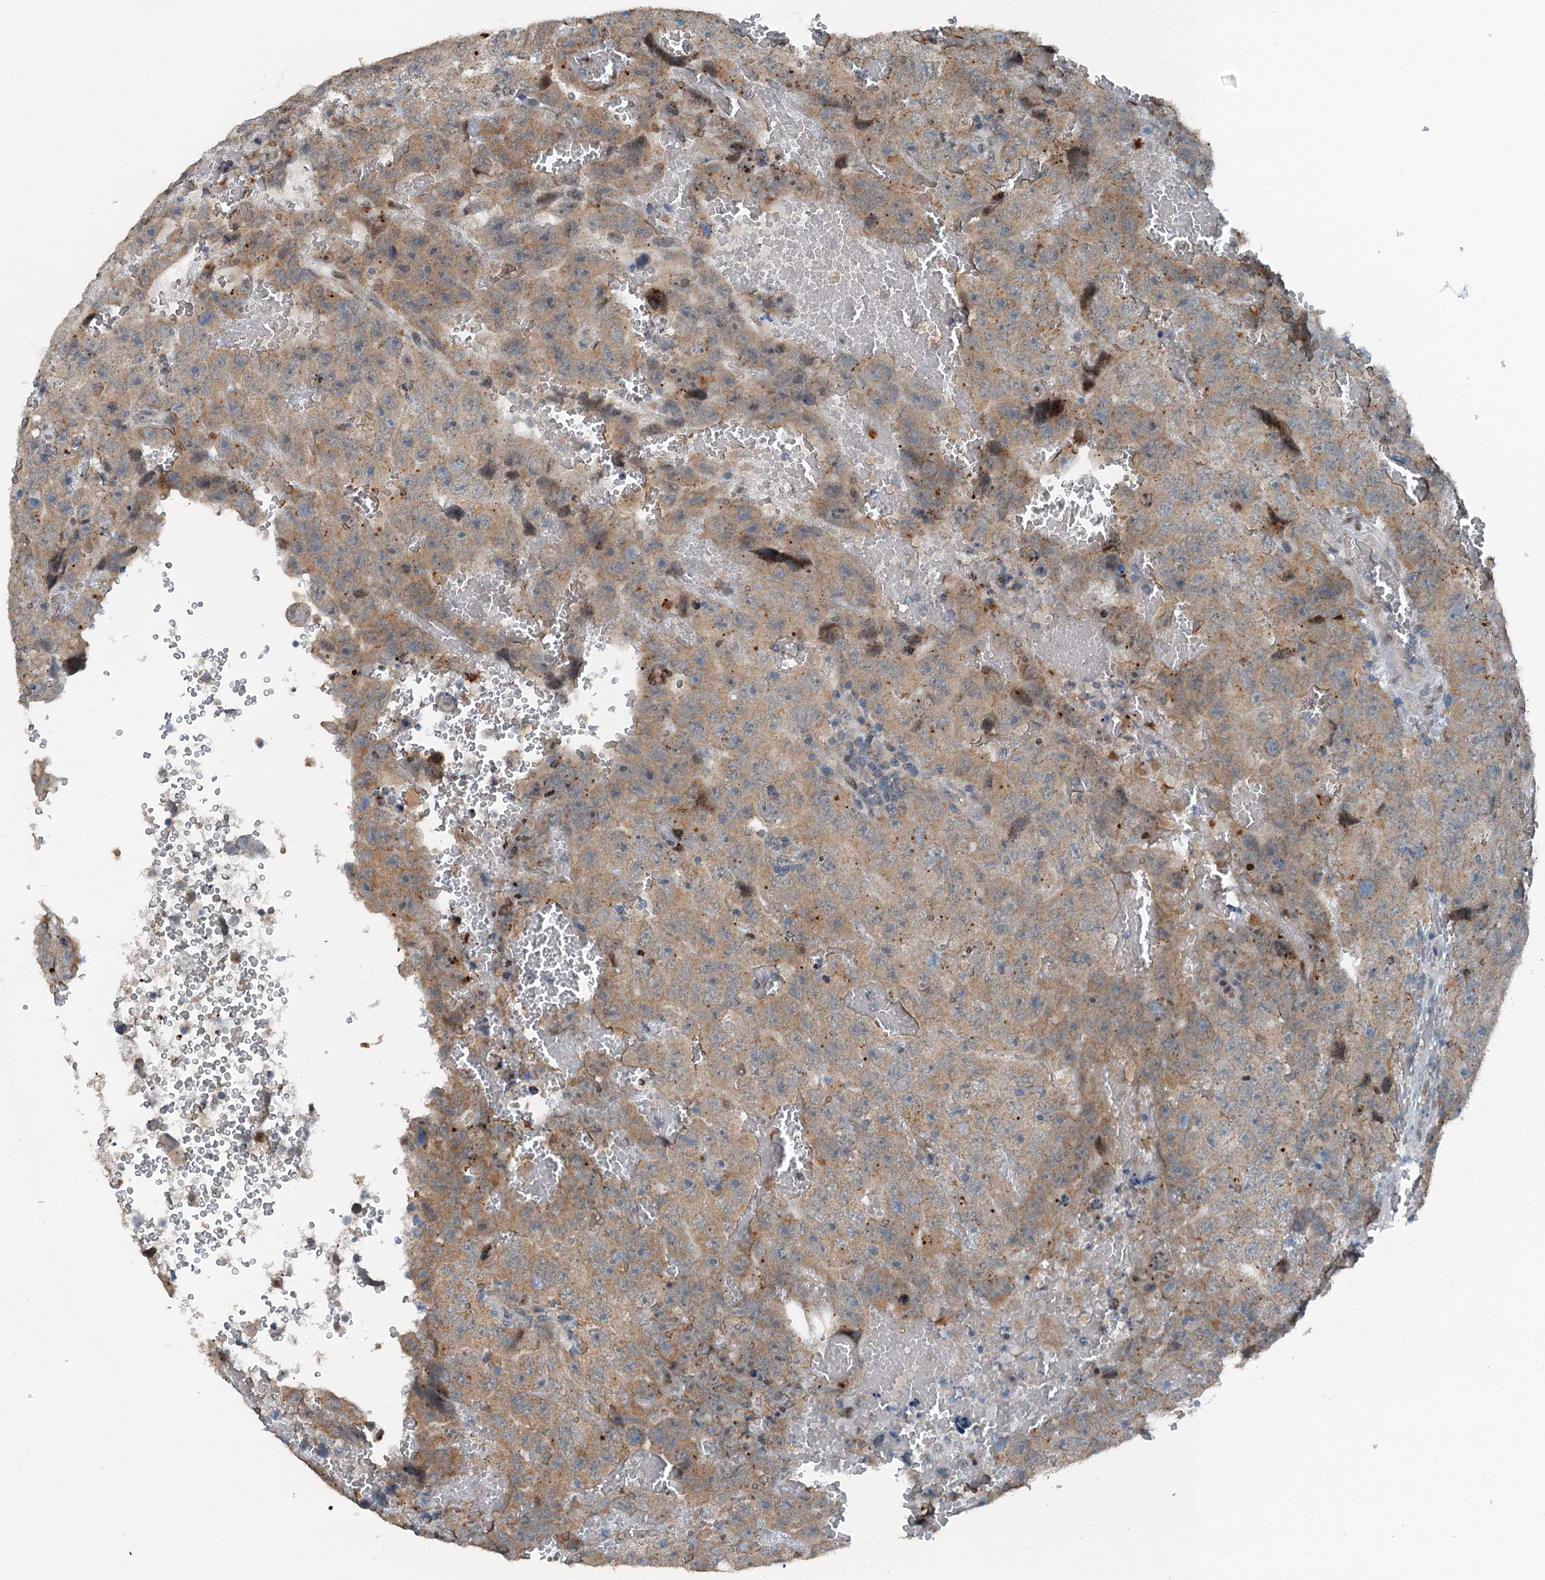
{"staining": {"intensity": "moderate", "quantity": ">75%", "location": "cytoplasmic/membranous"}, "tissue": "testis cancer", "cell_type": "Tumor cells", "image_type": "cancer", "snomed": [{"axis": "morphology", "description": "Carcinoma, Embryonal, NOS"}, {"axis": "topography", "description": "Testis"}], "caption": "A brown stain highlights moderate cytoplasmic/membranous expression of a protein in human embryonal carcinoma (testis) tumor cells.", "gene": "BMERB1", "patient": {"sex": "male", "age": 45}}